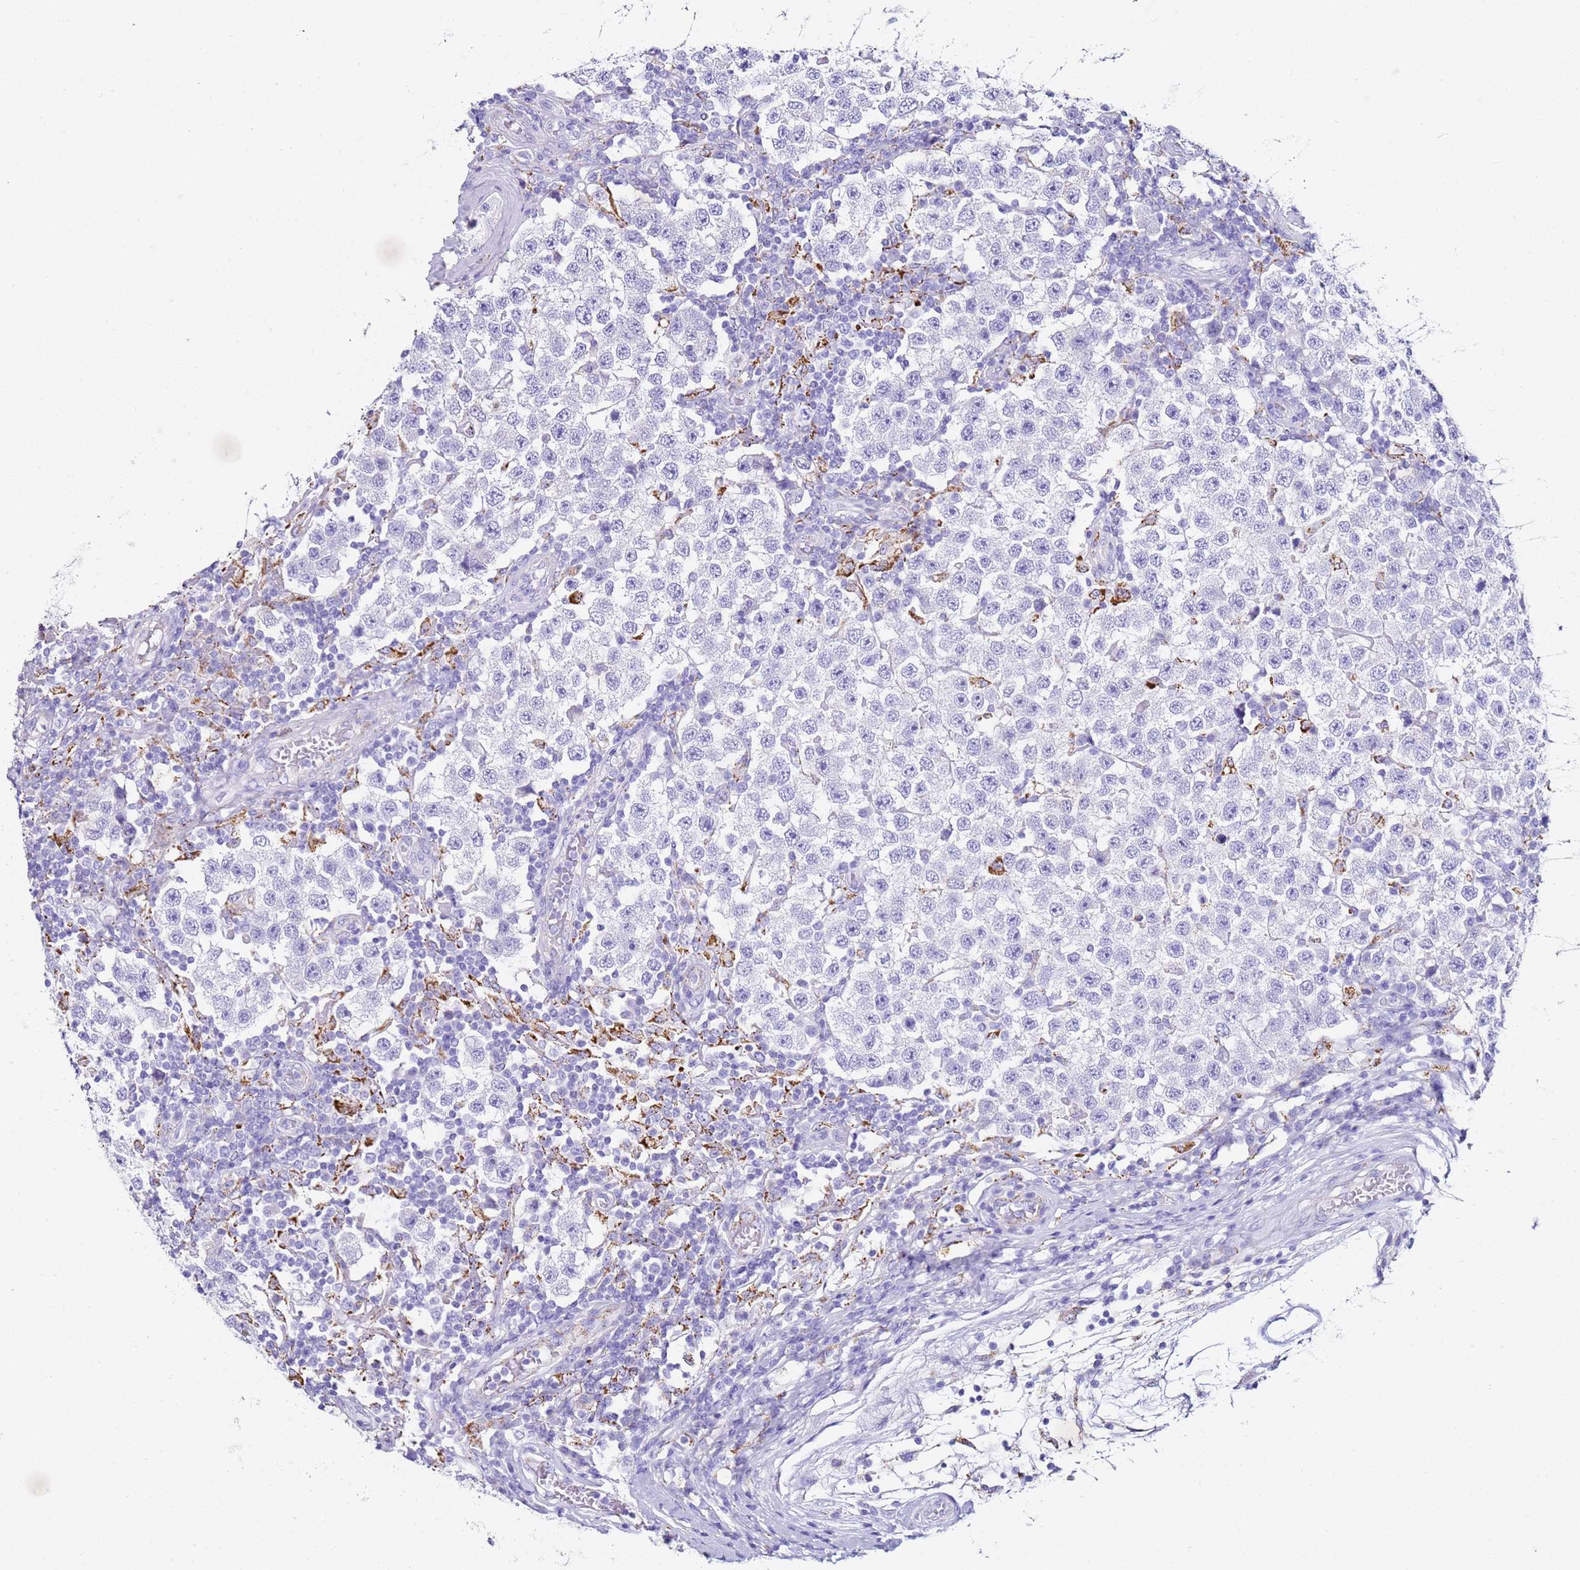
{"staining": {"intensity": "negative", "quantity": "none", "location": "none"}, "tissue": "testis cancer", "cell_type": "Tumor cells", "image_type": "cancer", "snomed": [{"axis": "morphology", "description": "Seminoma, NOS"}, {"axis": "topography", "description": "Testis"}], "caption": "The IHC photomicrograph has no significant expression in tumor cells of testis cancer (seminoma) tissue.", "gene": "PTBP2", "patient": {"sex": "male", "age": 34}}